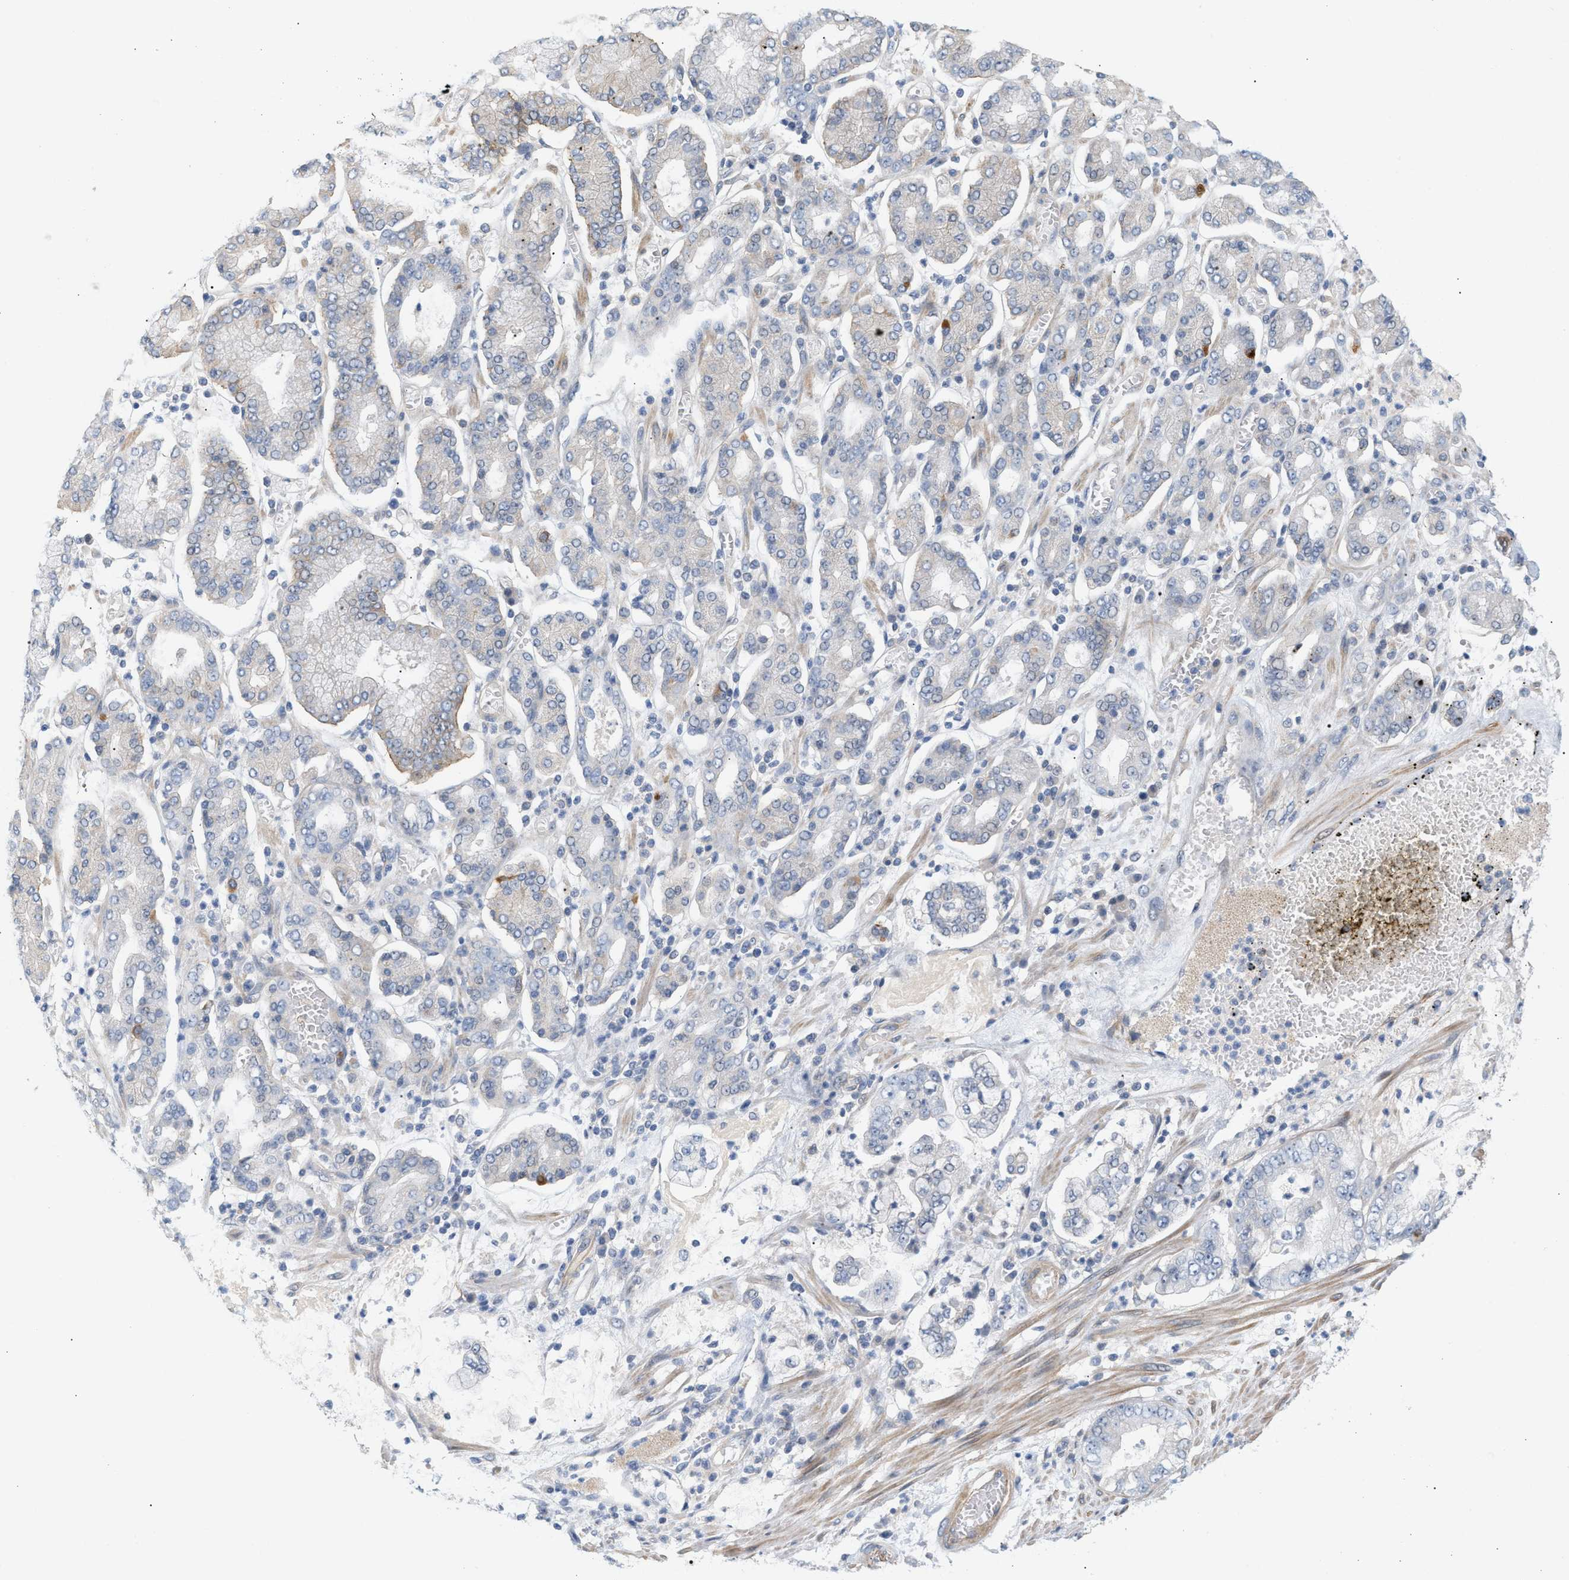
{"staining": {"intensity": "negative", "quantity": "none", "location": "none"}, "tissue": "stomach cancer", "cell_type": "Tumor cells", "image_type": "cancer", "snomed": [{"axis": "morphology", "description": "Adenocarcinoma, NOS"}, {"axis": "topography", "description": "Stomach"}], "caption": "A high-resolution micrograph shows immunohistochemistry (IHC) staining of stomach cancer (adenocarcinoma), which exhibits no significant staining in tumor cells.", "gene": "LRCH1", "patient": {"sex": "male", "age": 76}}